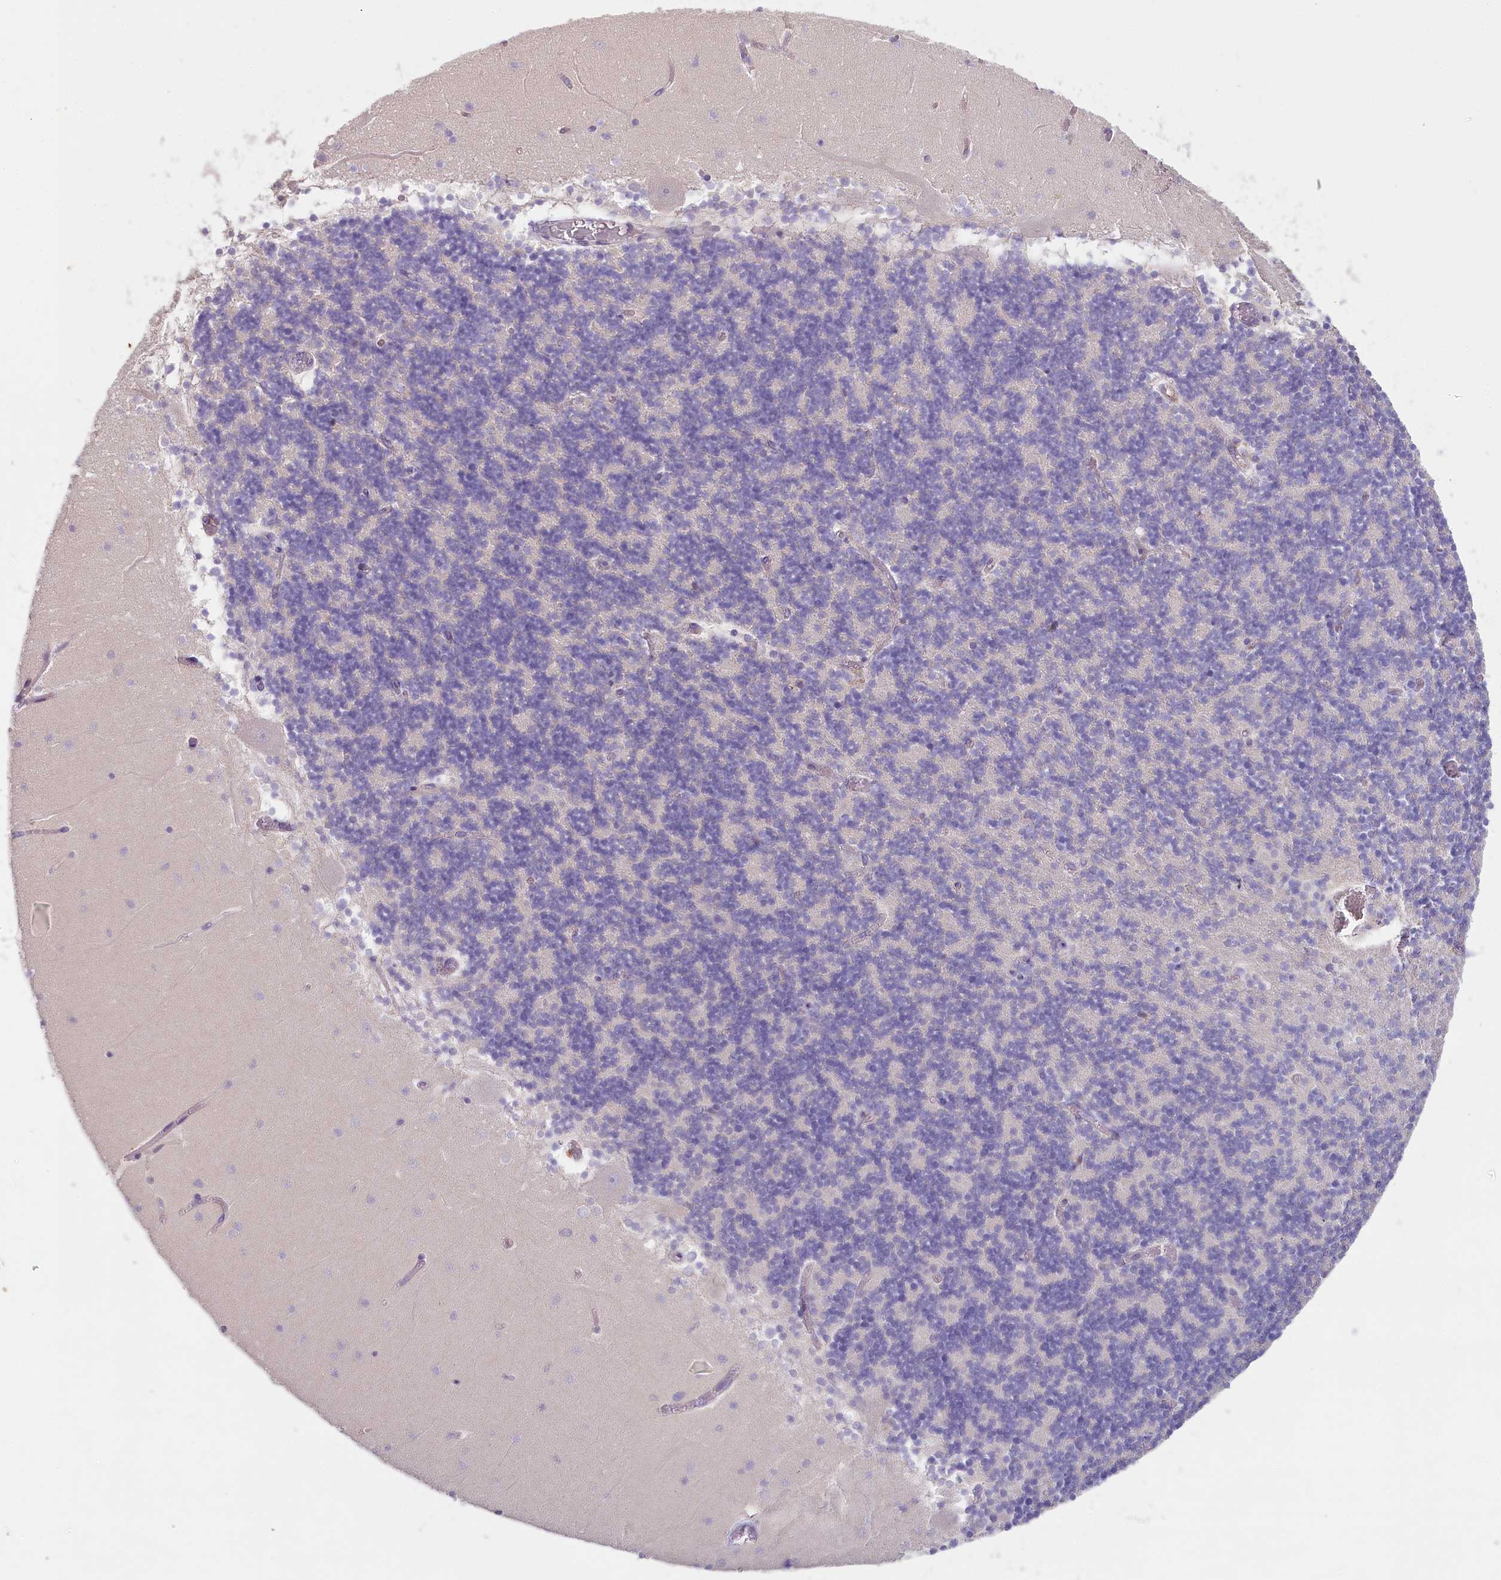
{"staining": {"intensity": "negative", "quantity": "none", "location": "none"}, "tissue": "cerebellum", "cell_type": "Cells in granular layer", "image_type": "normal", "snomed": [{"axis": "morphology", "description": "Normal tissue, NOS"}, {"axis": "topography", "description": "Cerebellum"}], "caption": "Immunohistochemical staining of normal cerebellum displays no significant expression in cells in granular layer. Nuclei are stained in blue.", "gene": "HPD", "patient": {"sex": "female", "age": 28}}